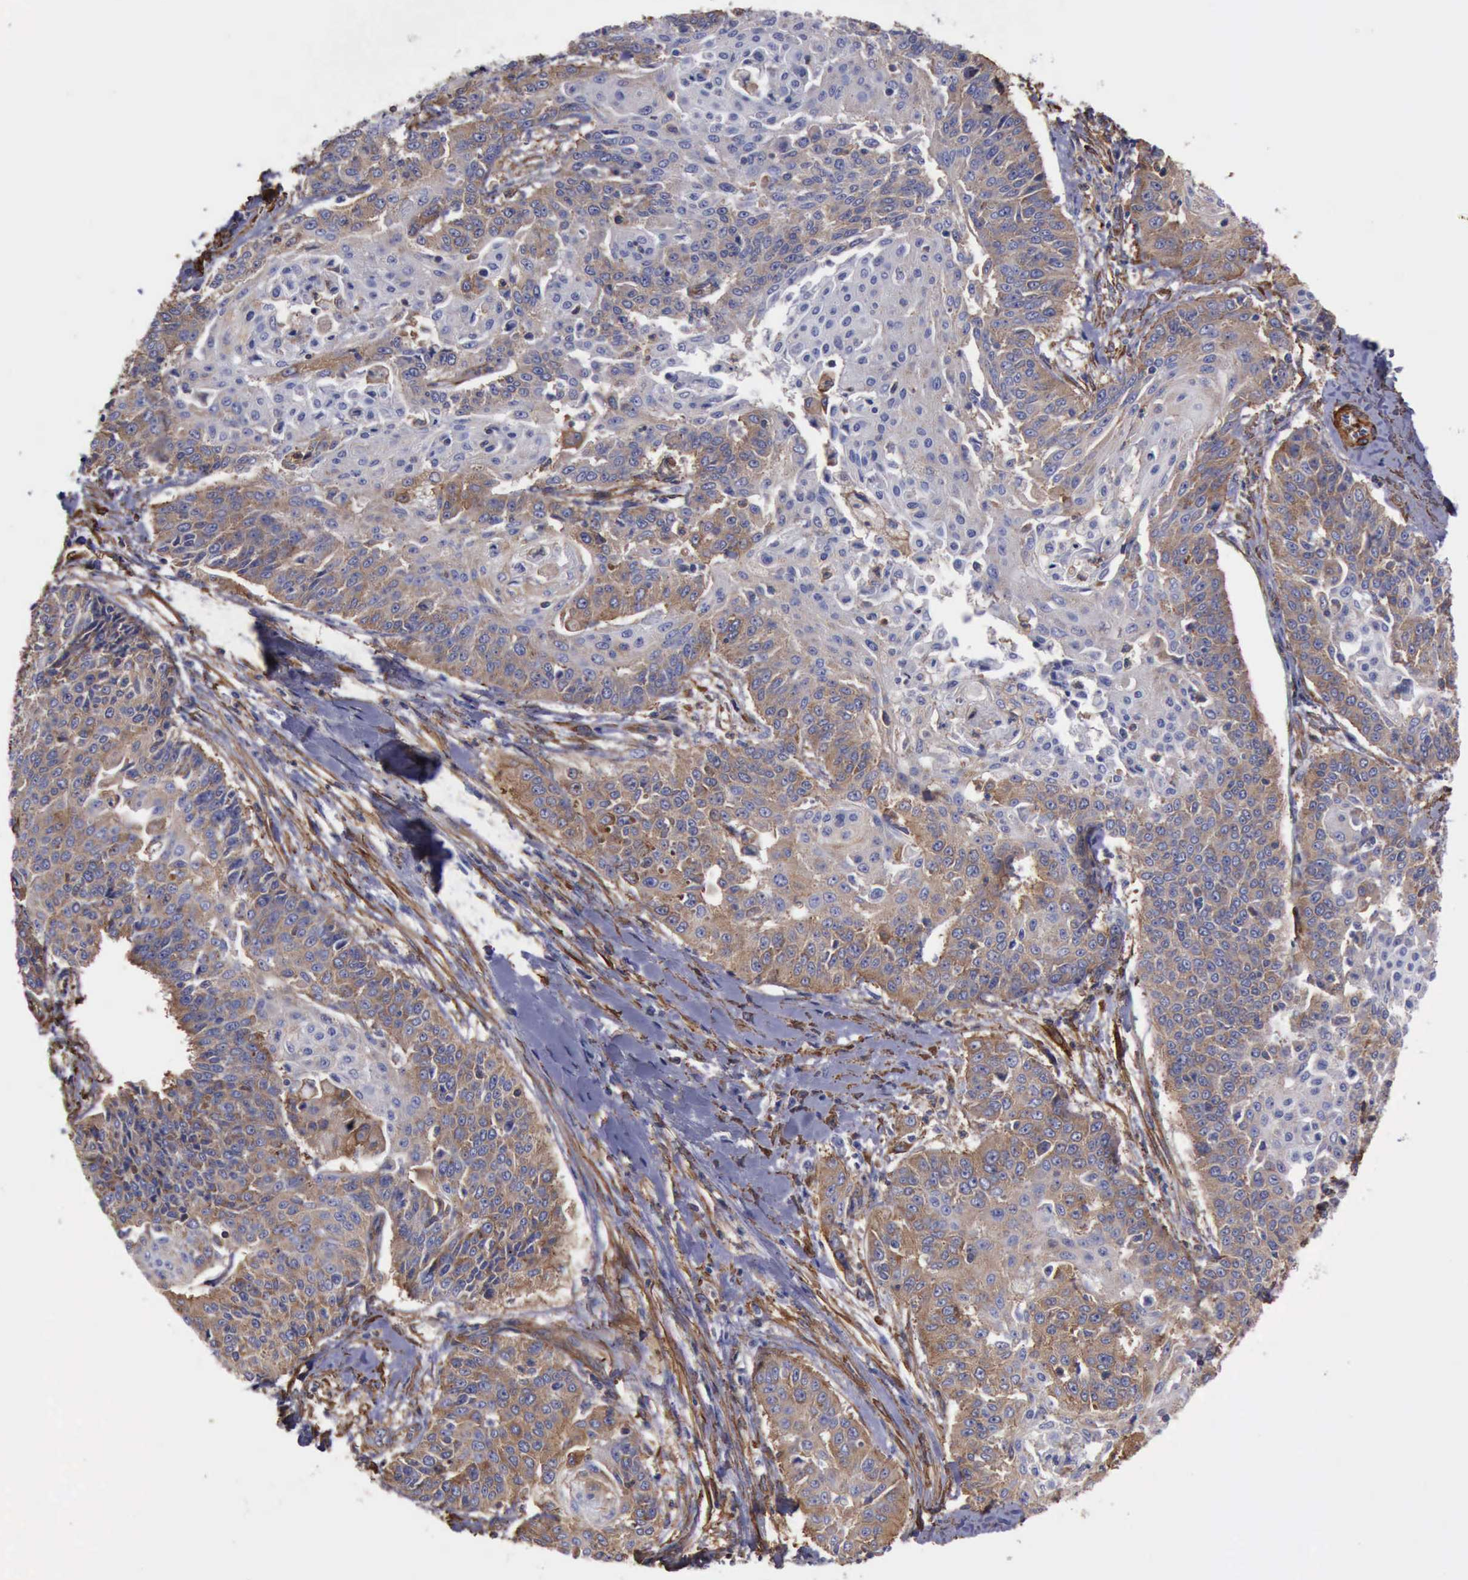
{"staining": {"intensity": "strong", "quantity": "25%-75%", "location": "cytoplasmic/membranous"}, "tissue": "cervical cancer", "cell_type": "Tumor cells", "image_type": "cancer", "snomed": [{"axis": "morphology", "description": "Squamous cell carcinoma, NOS"}, {"axis": "topography", "description": "Cervix"}], "caption": "Strong cytoplasmic/membranous positivity is identified in approximately 25%-75% of tumor cells in cervical squamous cell carcinoma. The protein of interest is stained brown, and the nuclei are stained in blue (DAB IHC with brightfield microscopy, high magnification).", "gene": "FLNA", "patient": {"sex": "female", "age": 64}}